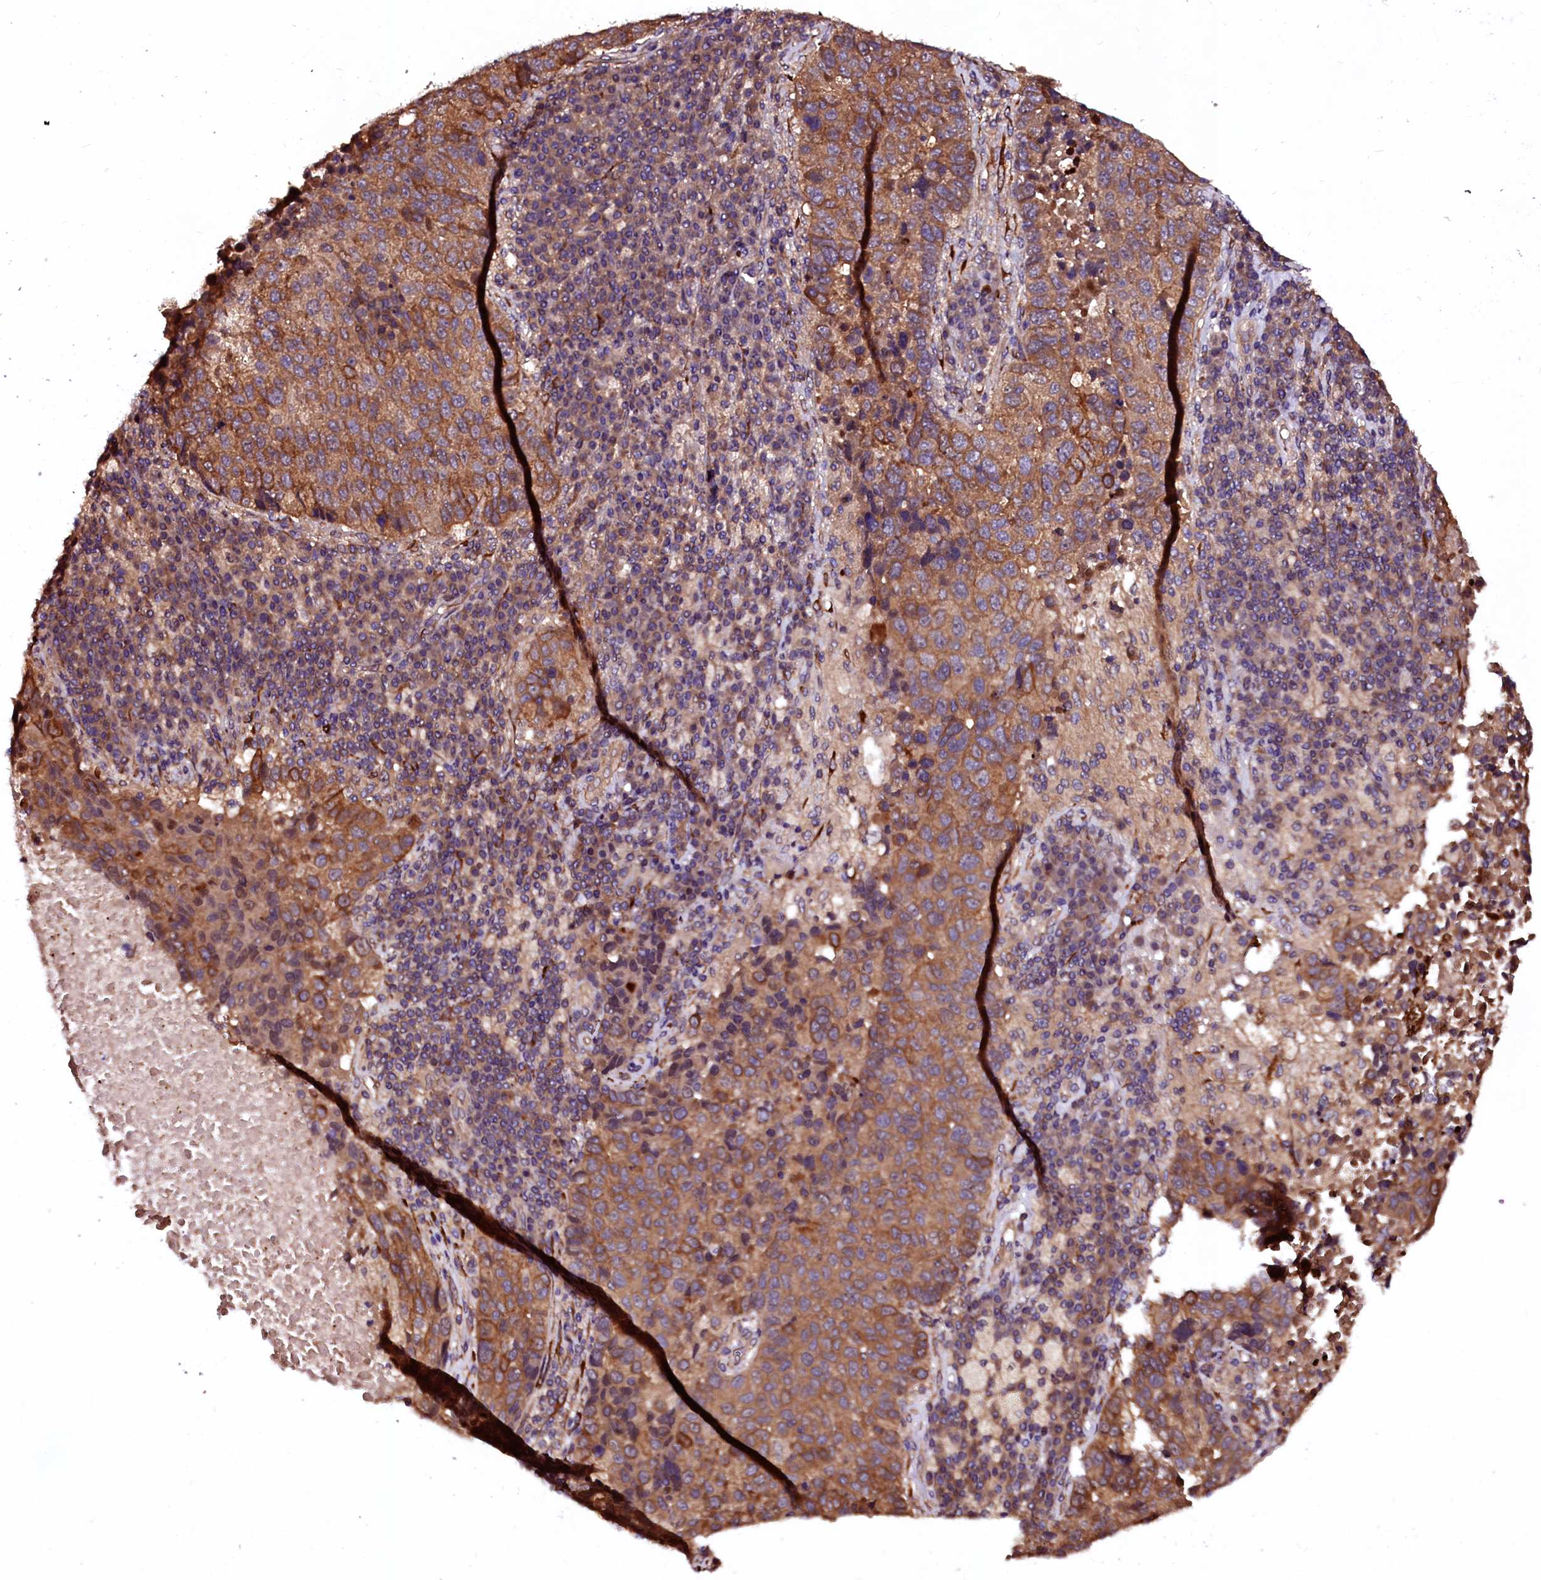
{"staining": {"intensity": "moderate", "quantity": ">75%", "location": "cytoplasmic/membranous"}, "tissue": "lung cancer", "cell_type": "Tumor cells", "image_type": "cancer", "snomed": [{"axis": "morphology", "description": "Squamous cell carcinoma, NOS"}, {"axis": "topography", "description": "Lung"}], "caption": "Protein expression analysis of human lung cancer reveals moderate cytoplasmic/membranous positivity in about >75% of tumor cells.", "gene": "N4BP1", "patient": {"sex": "male", "age": 73}}